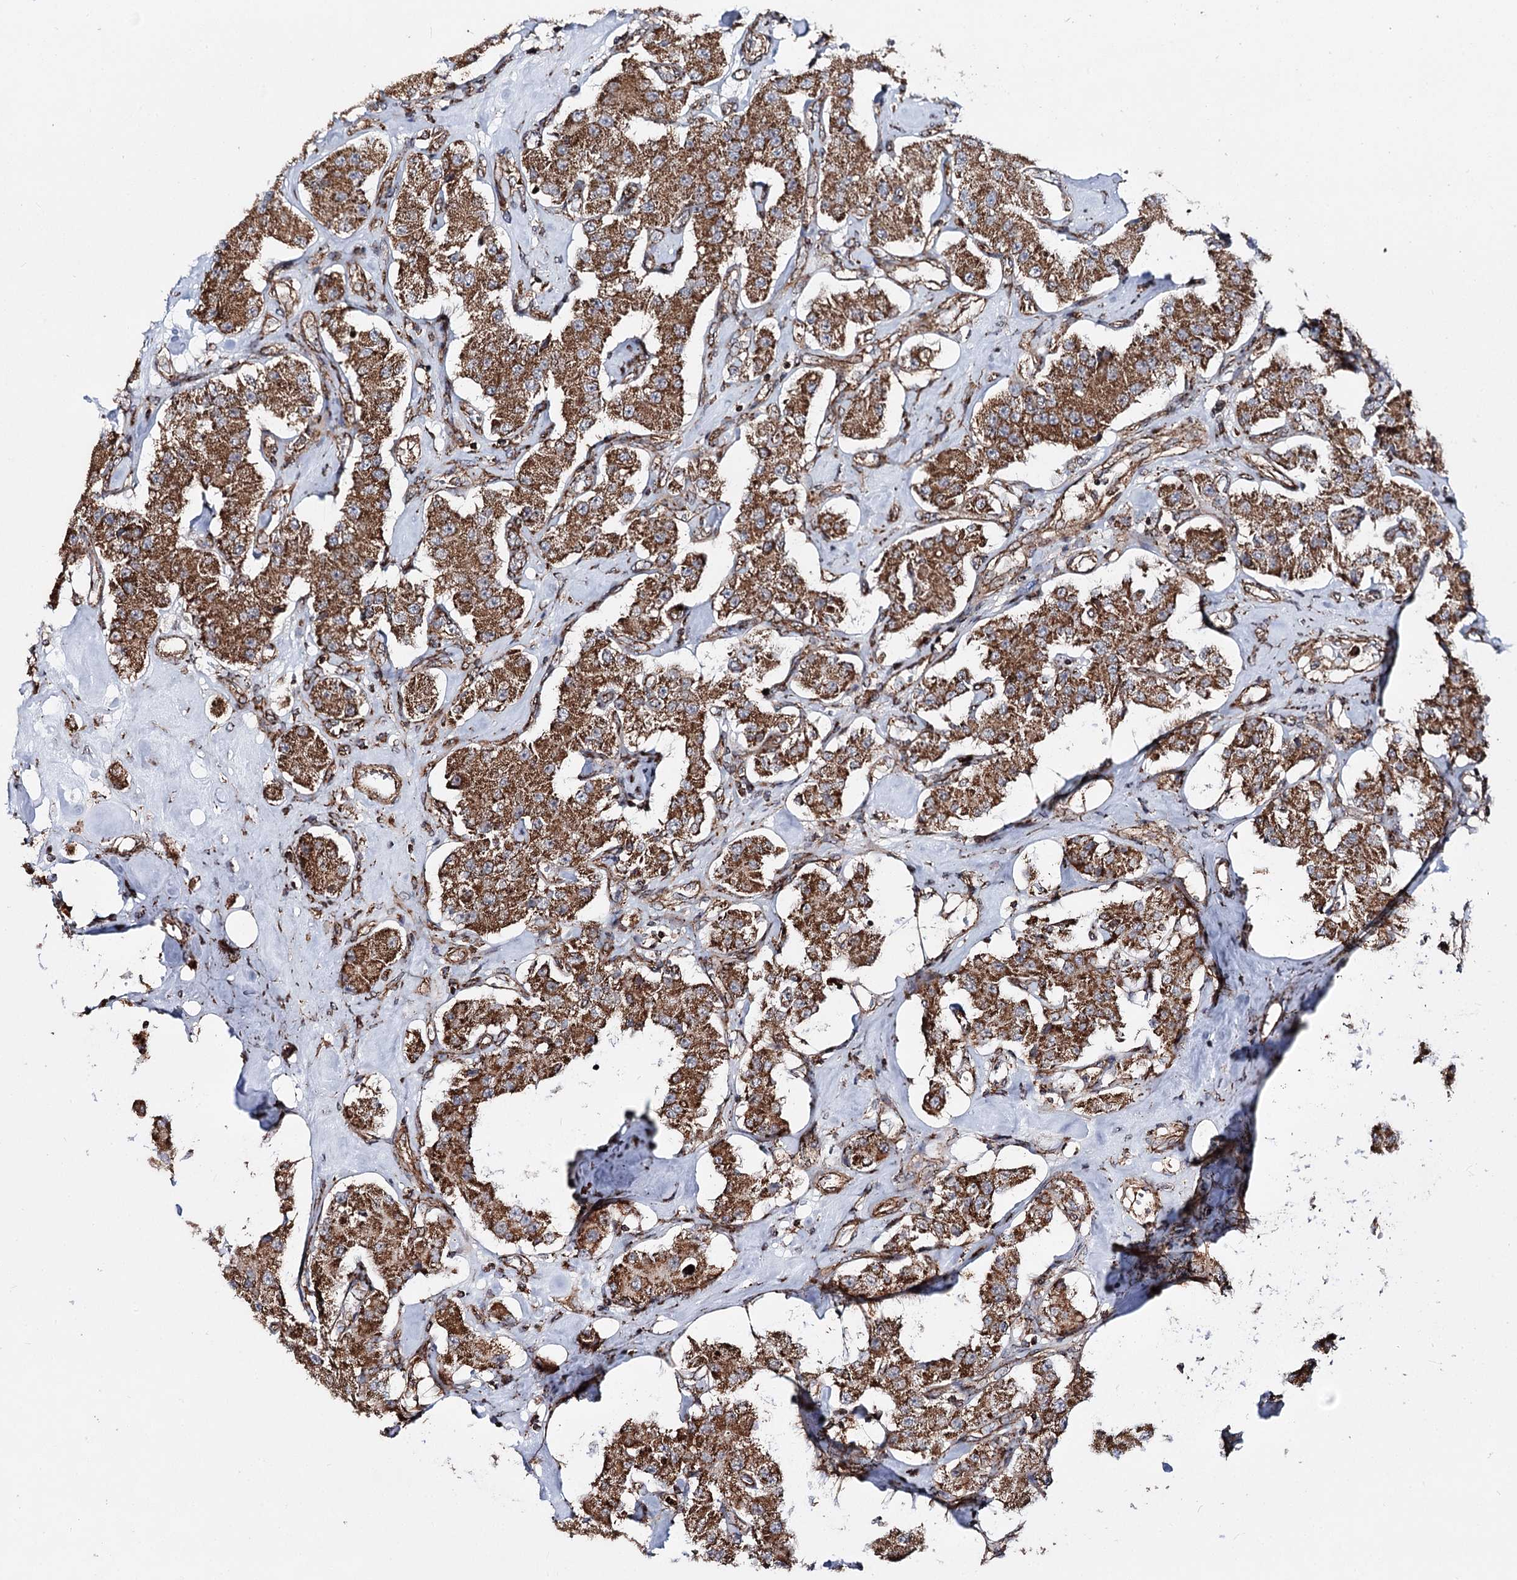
{"staining": {"intensity": "moderate", "quantity": ">75%", "location": "cytoplasmic/membranous"}, "tissue": "carcinoid", "cell_type": "Tumor cells", "image_type": "cancer", "snomed": [{"axis": "morphology", "description": "Carcinoid, malignant, NOS"}, {"axis": "topography", "description": "Pancreas"}], "caption": "DAB (3,3'-diaminobenzidine) immunohistochemical staining of human carcinoid shows moderate cytoplasmic/membranous protein positivity in about >75% of tumor cells.", "gene": "FGFR1OP2", "patient": {"sex": "male", "age": 41}}